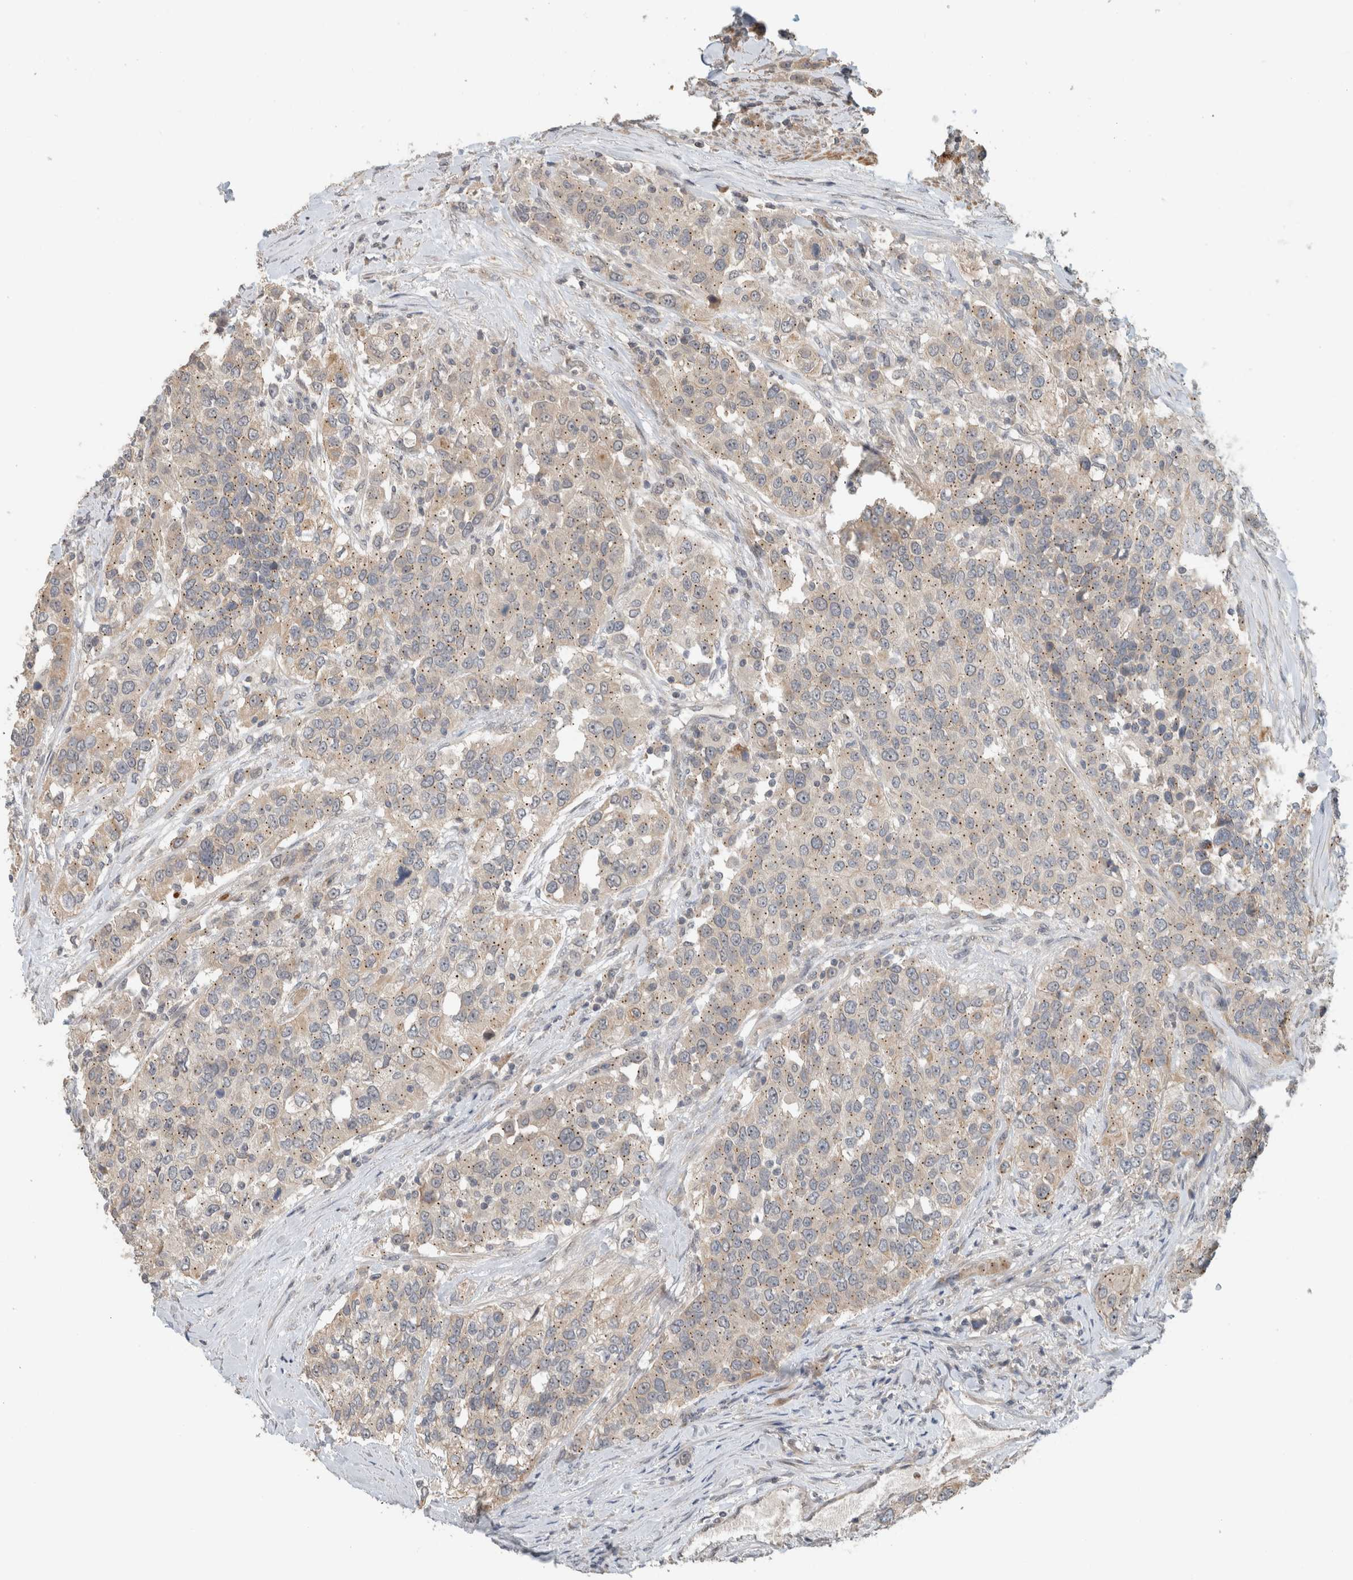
{"staining": {"intensity": "moderate", "quantity": "25%-75%", "location": "cytoplasmic/membranous"}, "tissue": "urothelial cancer", "cell_type": "Tumor cells", "image_type": "cancer", "snomed": [{"axis": "morphology", "description": "Urothelial carcinoma, High grade"}, {"axis": "topography", "description": "Urinary bladder"}], "caption": "Immunohistochemistry (IHC) (DAB) staining of urothelial cancer shows moderate cytoplasmic/membranous protein expression in approximately 25%-75% of tumor cells.", "gene": "ERCC6L2", "patient": {"sex": "female", "age": 80}}